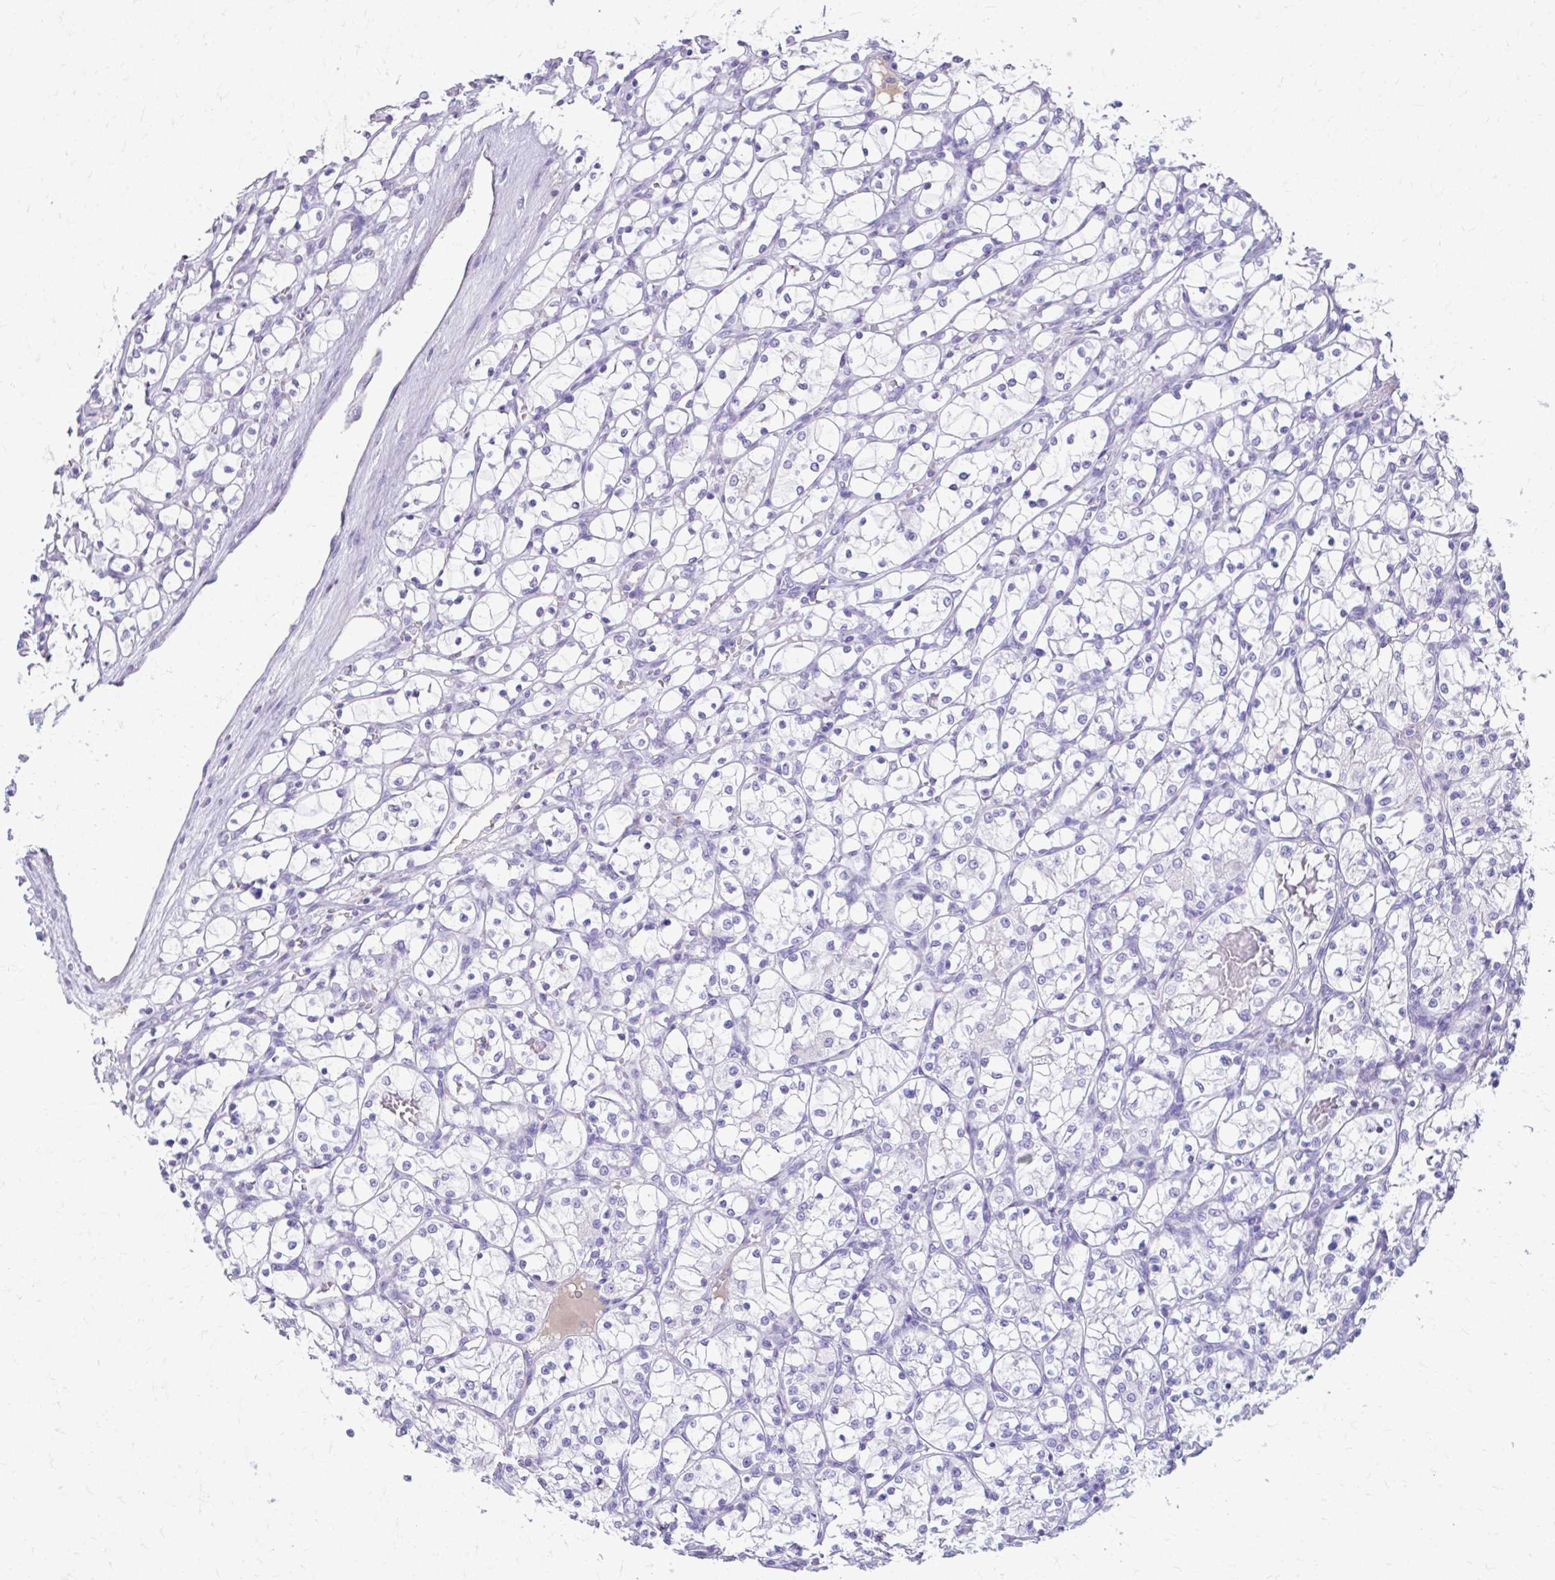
{"staining": {"intensity": "negative", "quantity": "none", "location": "none"}, "tissue": "renal cancer", "cell_type": "Tumor cells", "image_type": "cancer", "snomed": [{"axis": "morphology", "description": "Adenocarcinoma, NOS"}, {"axis": "topography", "description": "Kidney"}], "caption": "This photomicrograph is of renal cancer (adenocarcinoma) stained with immunohistochemistry (IHC) to label a protein in brown with the nuclei are counter-stained blue. There is no expression in tumor cells.", "gene": "CFH", "patient": {"sex": "female", "age": 69}}